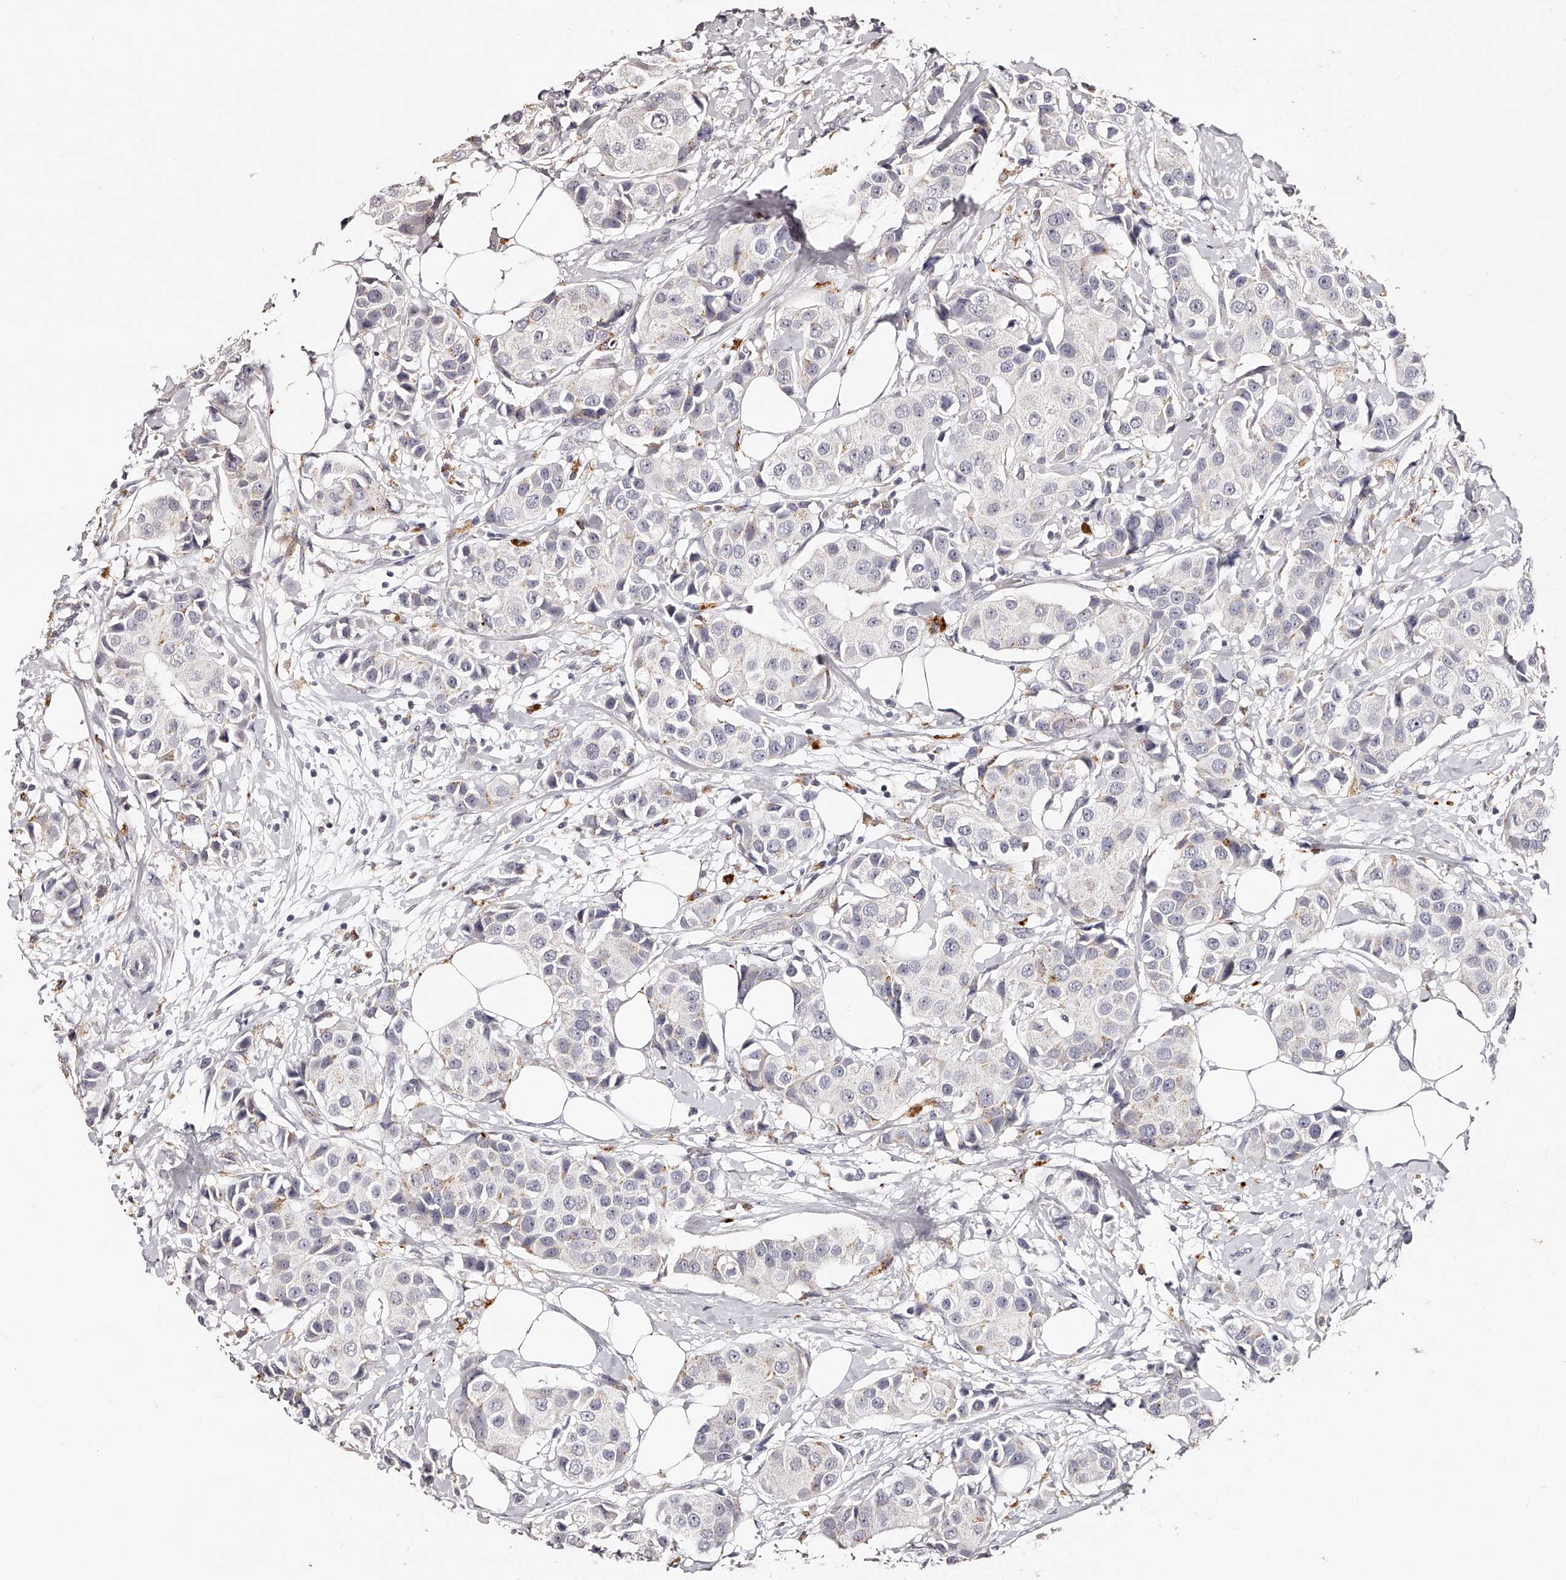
{"staining": {"intensity": "negative", "quantity": "none", "location": "none"}, "tissue": "breast cancer", "cell_type": "Tumor cells", "image_type": "cancer", "snomed": [{"axis": "morphology", "description": "Normal tissue, NOS"}, {"axis": "morphology", "description": "Duct carcinoma"}, {"axis": "topography", "description": "Breast"}], "caption": "This is a photomicrograph of IHC staining of breast intraductal carcinoma, which shows no expression in tumor cells.", "gene": "SLC35D3", "patient": {"sex": "female", "age": 39}}